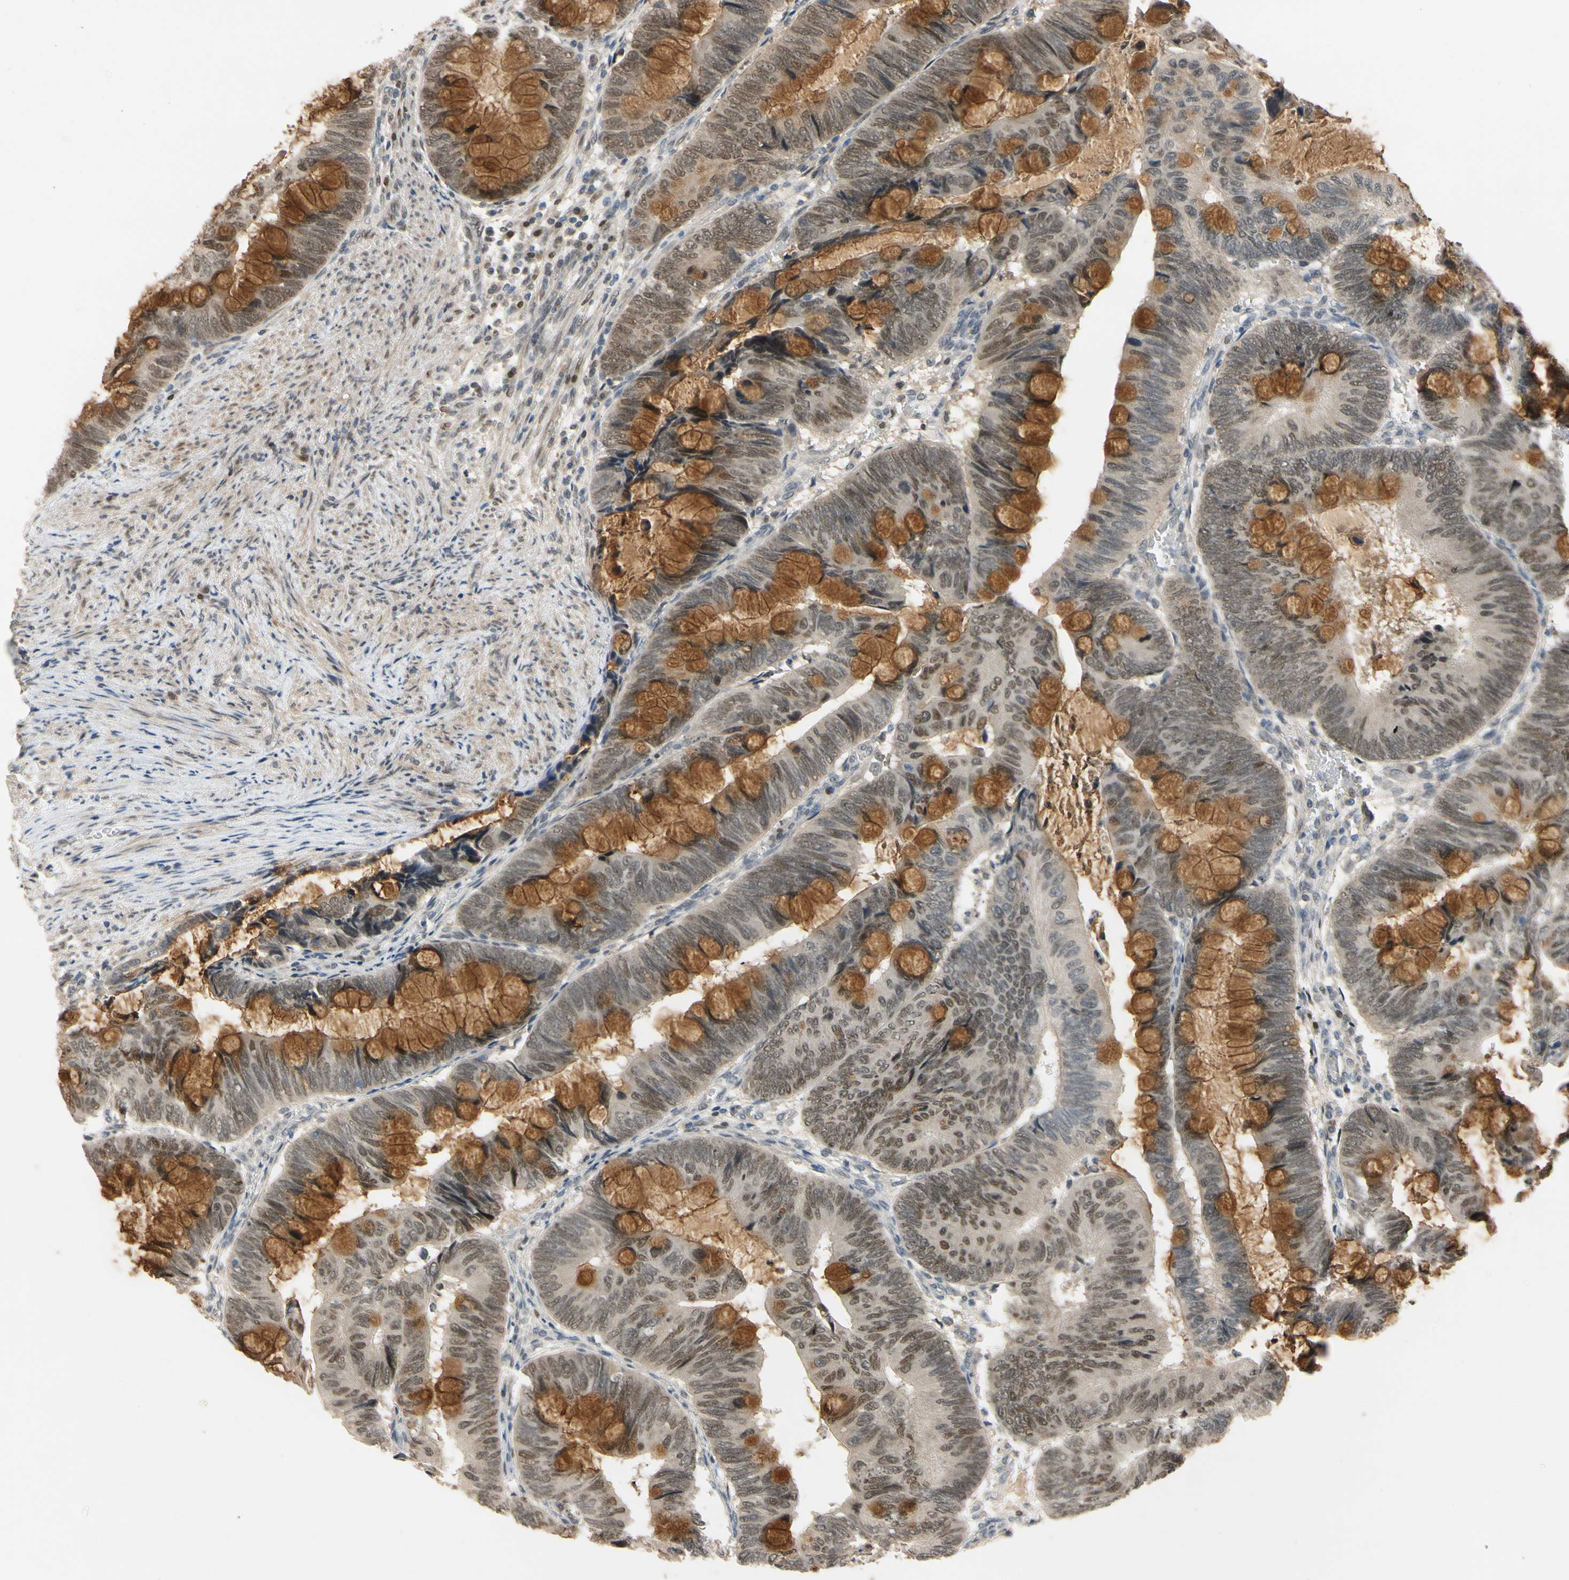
{"staining": {"intensity": "strong", "quantity": ">75%", "location": "cytoplasmic/membranous,nuclear"}, "tissue": "colorectal cancer", "cell_type": "Tumor cells", "image_type": "cancer", "snomed": [{"axis": "morphology", "description": "Normal tissue, NOS"}, {"axis": "morphology", "description": "Adenocarcinoma, NOS"}, {"axis": "topography", "description": "Rectum"}, {"axis": "topography", "description": "Peripheral nerve tissue"}], "caption": "An image showing strong cytoplasmic/membranous and nuclear staining in about >75% of tumor cells in adenocarcinoma (colorectal), as visualized by brown immunohistochemical staining.", "gene": "RIOX2", "patient": {"sex": "male", "age": 92}}